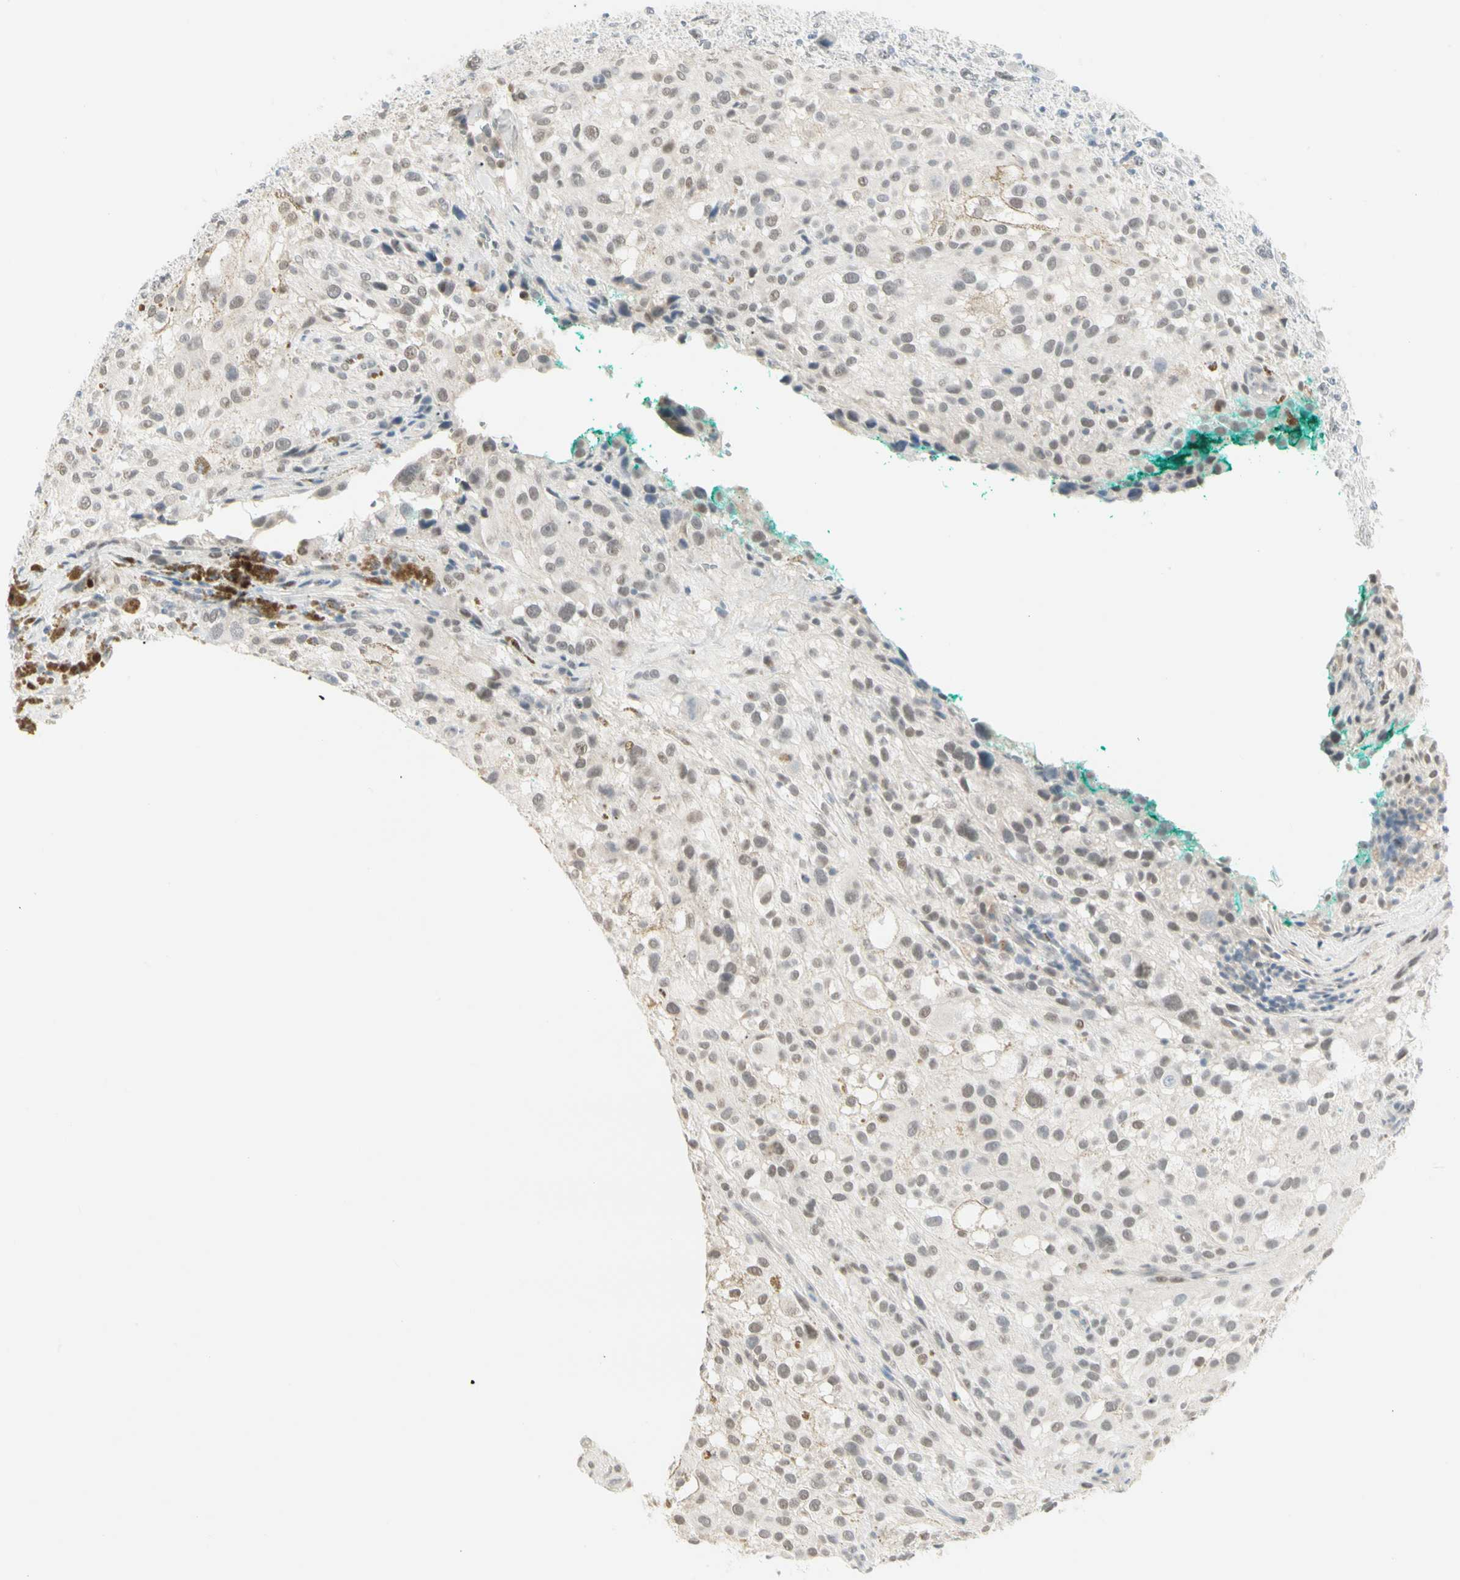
{"staining": {"intensity": "weak", "quantity": ">75%", "location": "nuclear"}, "tissue": "melanoma", "cell_type": "Tumor cells", "image_type": "cancer", "snomed": [{"axis": "morphology", "description": "Necrosis, NOS"}, {"axis": "morphology", "description": "Malignant melanoma, NOS"}, {"axis": "topography", "description": "Skin"}], "caption": "A micrograph showing weak nuclear positivity in approximately >75% of tumor cells in malignant melanoma, as visualized by brown immunohistochemical staining.", "gene": "ASPN", "patient": {"sex": "female", "age": 87}}